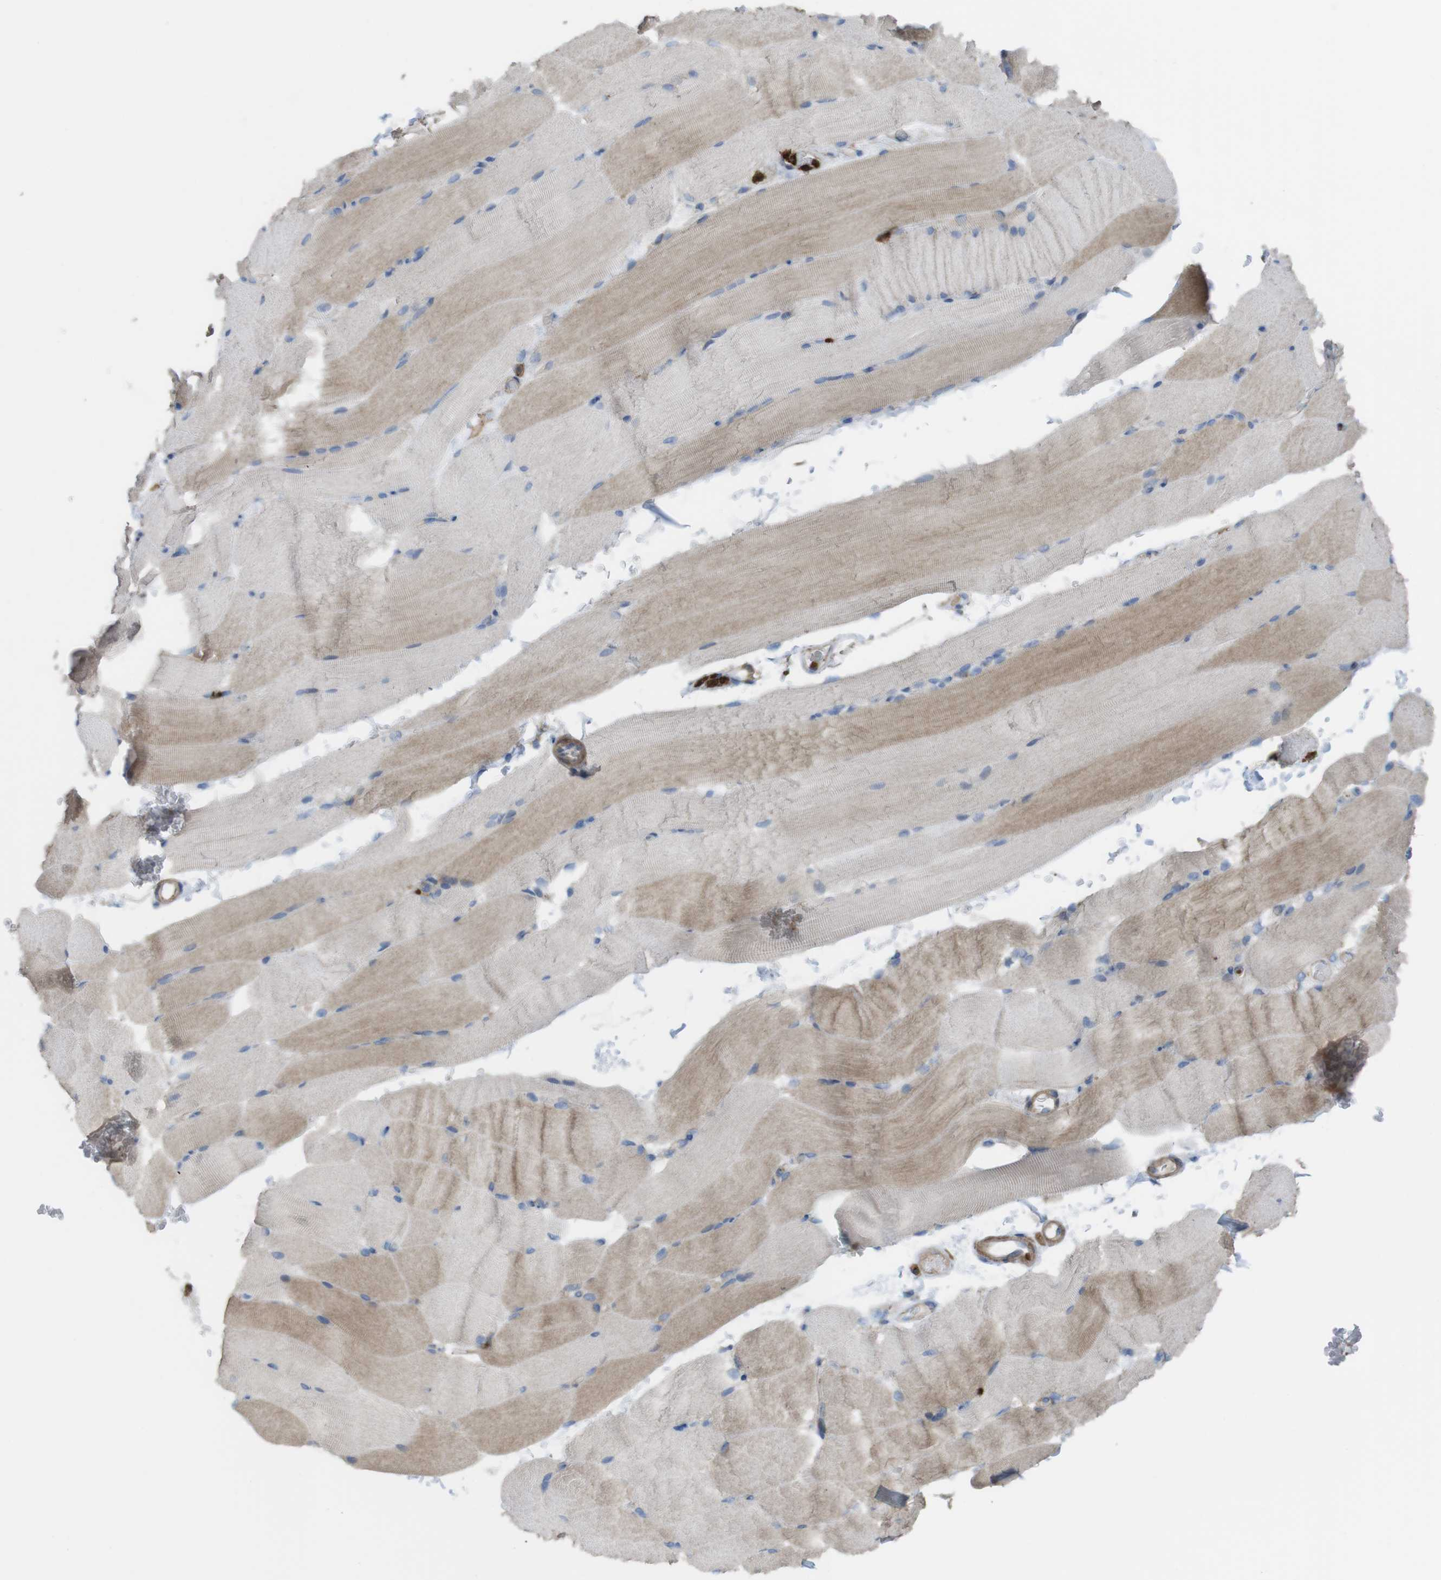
{"staining": {"intensity": "weak", "quantity": "<25%", "location": "cytoplasmic/membranous"}, "tissue": "skeletal muscle", "cell_type": "Myocytes", "image_type": "normal", "snomed": [{"axis": "morphology", "description": "Normal tissue, NOS"}, {"axis": "topography", "description": "Skeletal muscle"}, {"axis": "topography", "description": "Parathyroid gland"}], "caption": "Immunohistochemistry micrograph of normal skeletal muscle: human skeletal muscle stained with DAB (3,3'-diaminobenzidine) shows no significant protein positivity in myocytes.", "gene": "PRKCD", "patient": {"sex": "female", "age": 37}}